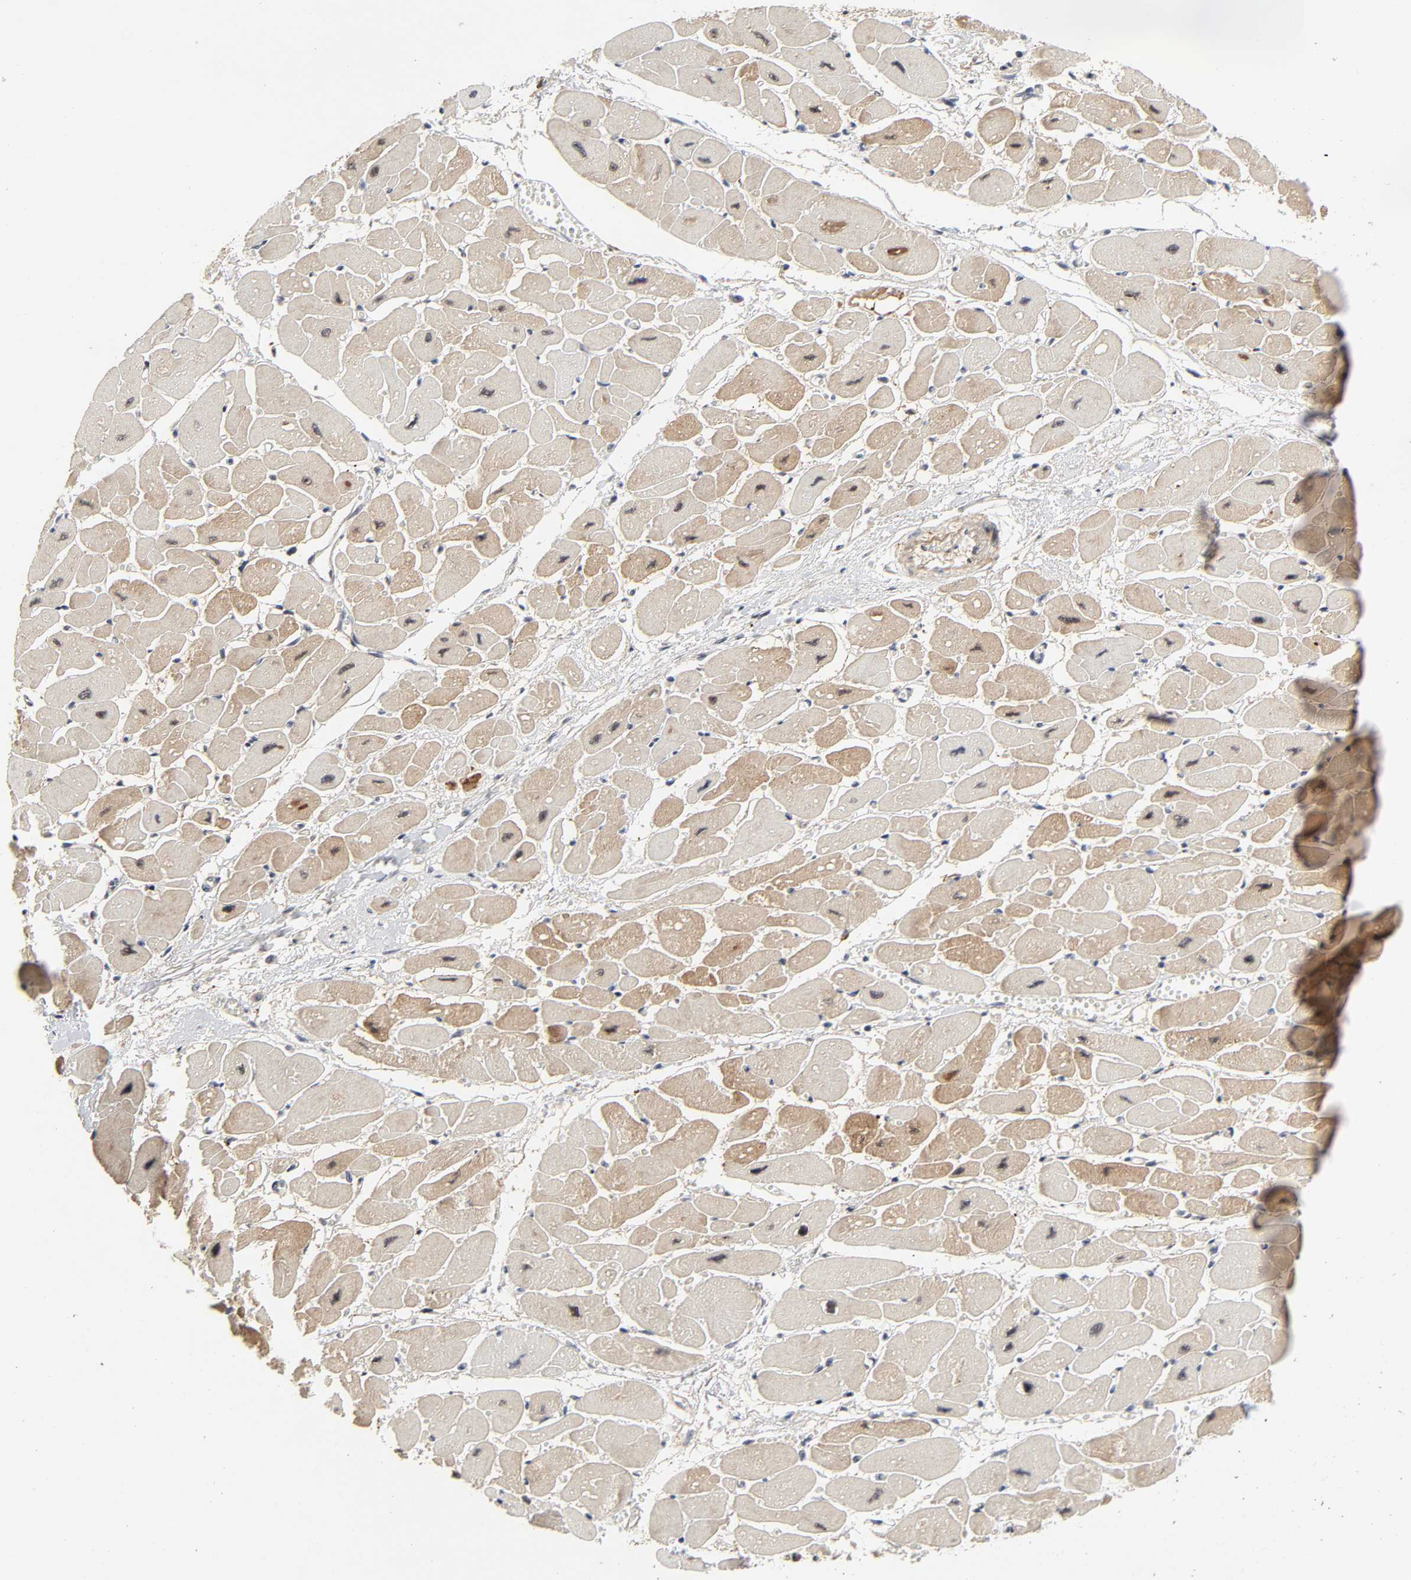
{"staining": {"intensity": "moderate", "quantity": "25%-75%", "location": "cytoplasmic/membranous,nuclear"}, "tissue": "heart muscle", "cell_type": "Cardiomyocytes", "image_type": "normal", "snomed": [{"axis": "morphology", "description": "Normal tissue, NOS"}, {"axis": "topography", "description": "Heart"}], "caption": "Benign heart muscle was stained to show a protein in brown. There is medium levels of moderate cytoplasmic/membranous,nuclear expression in approximately 25%-75% of cardiomyocytes. (Brightfield microscopy of DAB IHC at high magnification).", "gene": "ZKSCAN8", "patient": {"sex": "female", "age": 54}}